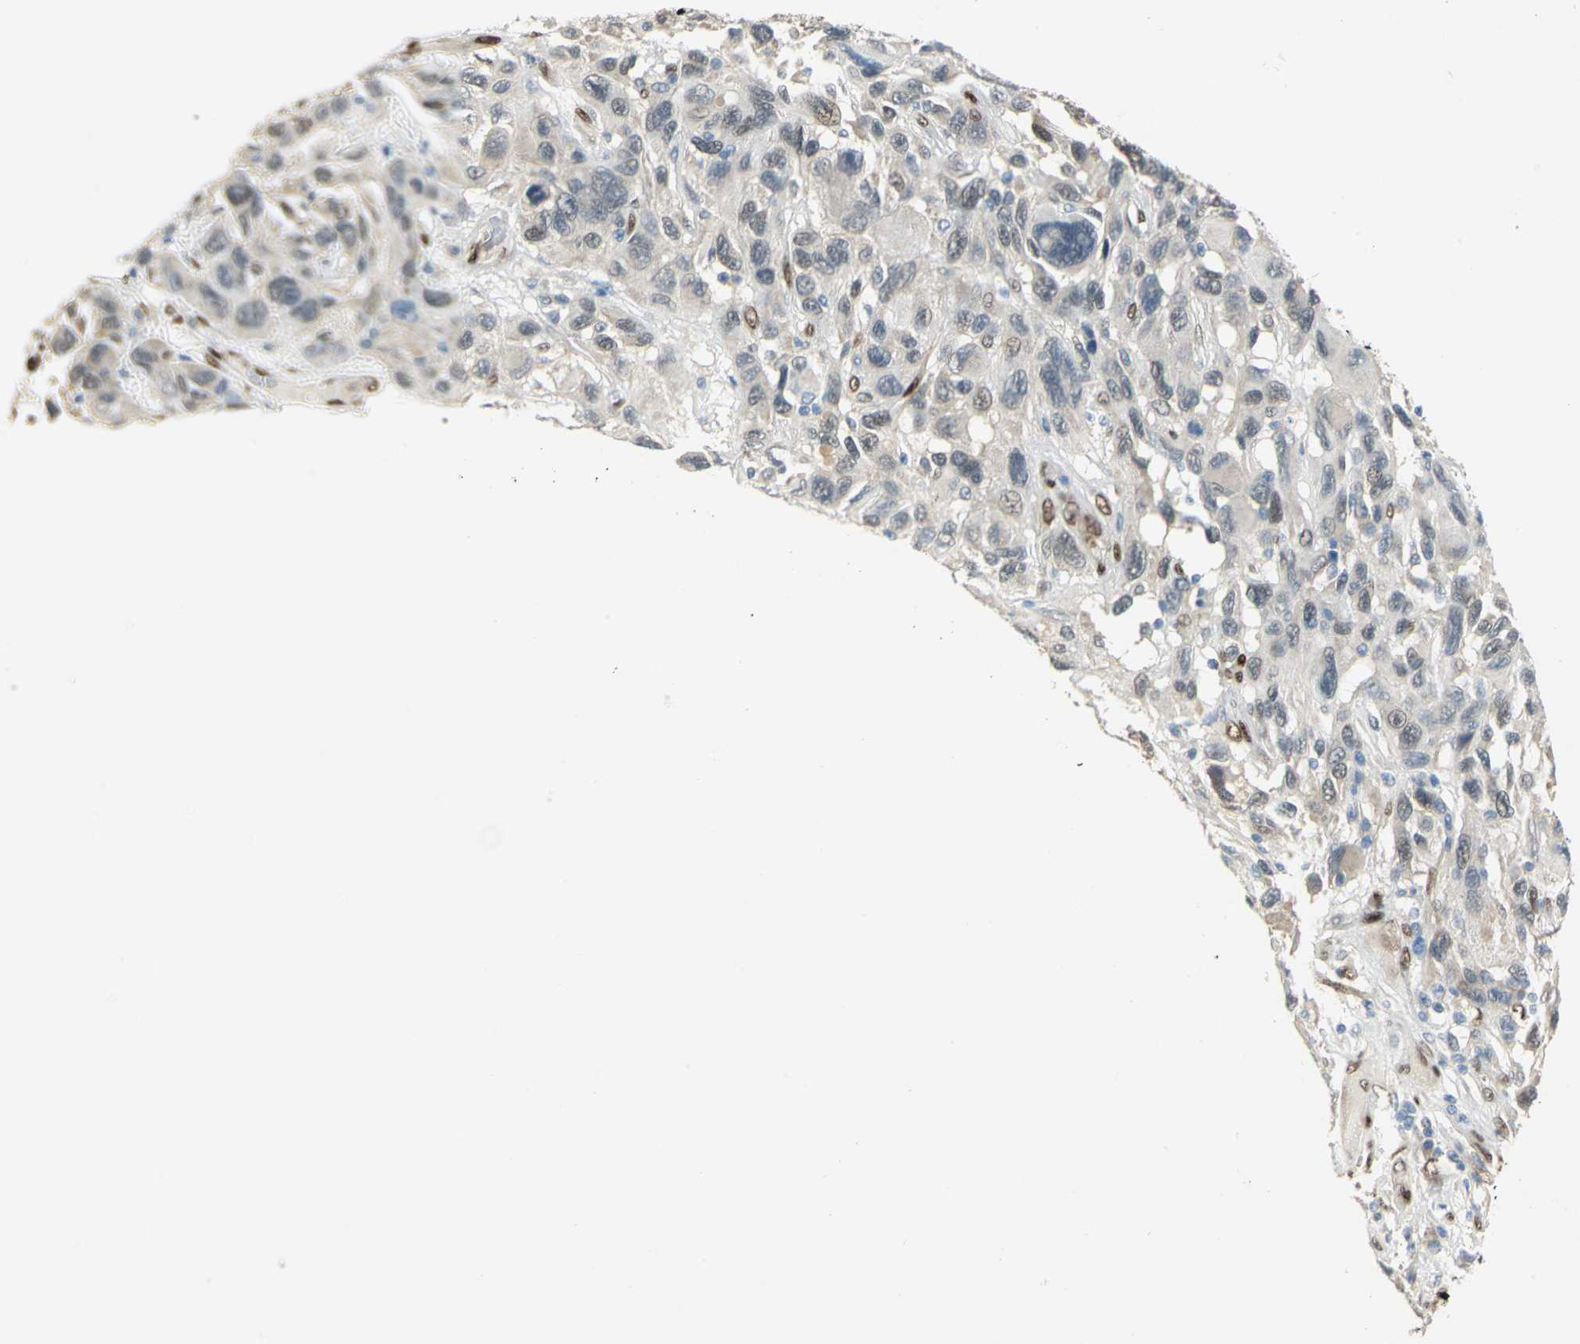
{"staining": {"intensity": "weak", "quantity": "<25%", "location": "cytoplasmic/membranous,nuclear"}, "tissue": "melanoma", "cell_type": "Tumor cells", "image_type": "cancer", "snomed": [{"axis": "morphology", "description": "Malignant melanoma, NOS"}, {"axis": "topography", "description": "Skin"}], "caption": "Image shows no protein positivity in tumor cells of melanoma tissue.", "gene": "RBFOX2", "patient": {"sex": "male", "age": 53}}